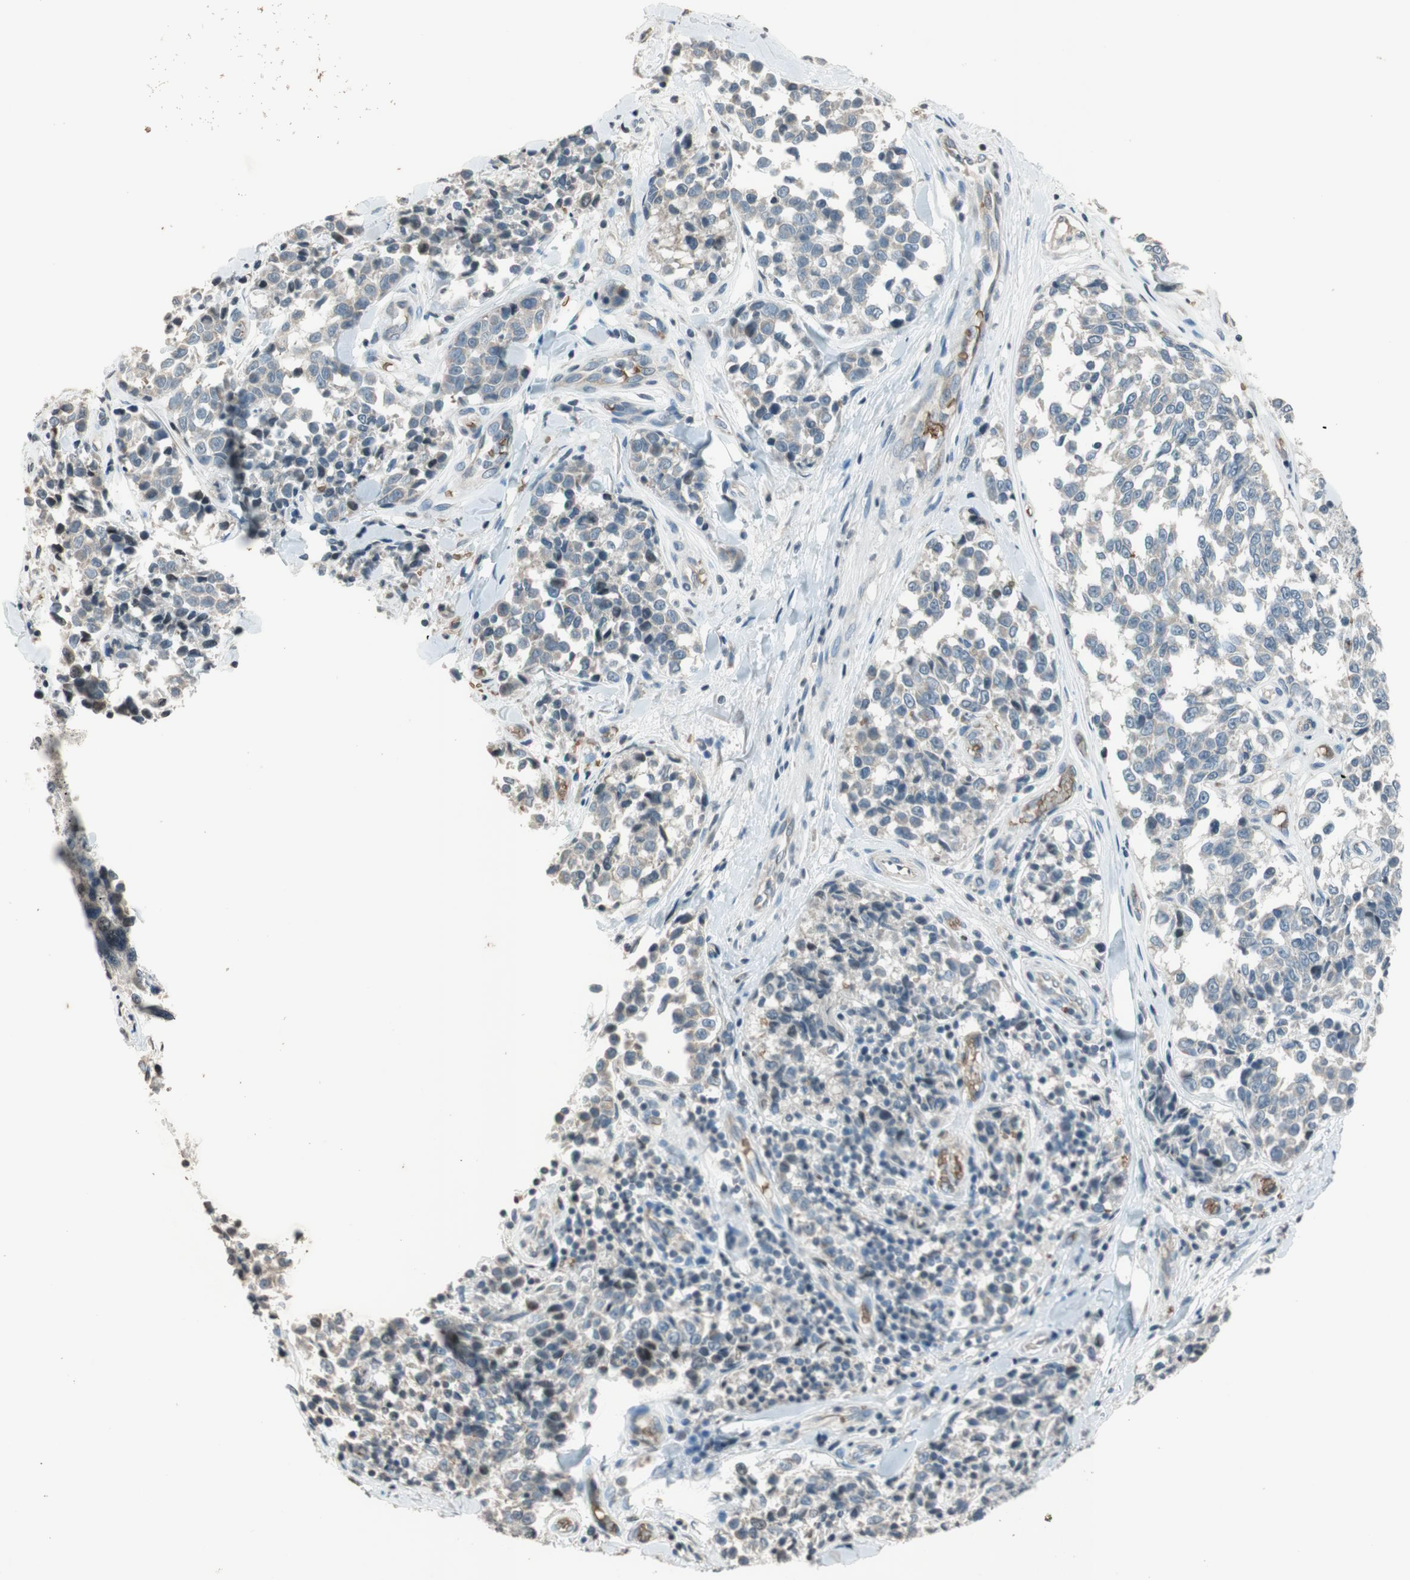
{"staining": {"intensity": "negative", "quantity": "none", "location": "none"}, "tissue": "melanoma", "cell_type": "Tumor cells", "image_type": "cancer", "snomed": [{"axis": "morphology", "description": "Malignant melanoma, NOS"}, {"axis": "topography", "description": "Skin"}], "caption": "Immunohistochemistry (IHC) photomicrograph of neoplastic tissue: malignant melanoma stained with DAB demonstrates no significant protein expression in tumor cells.", "gene": "GYPC", "patient": {"sex": "female", "age": 64}}